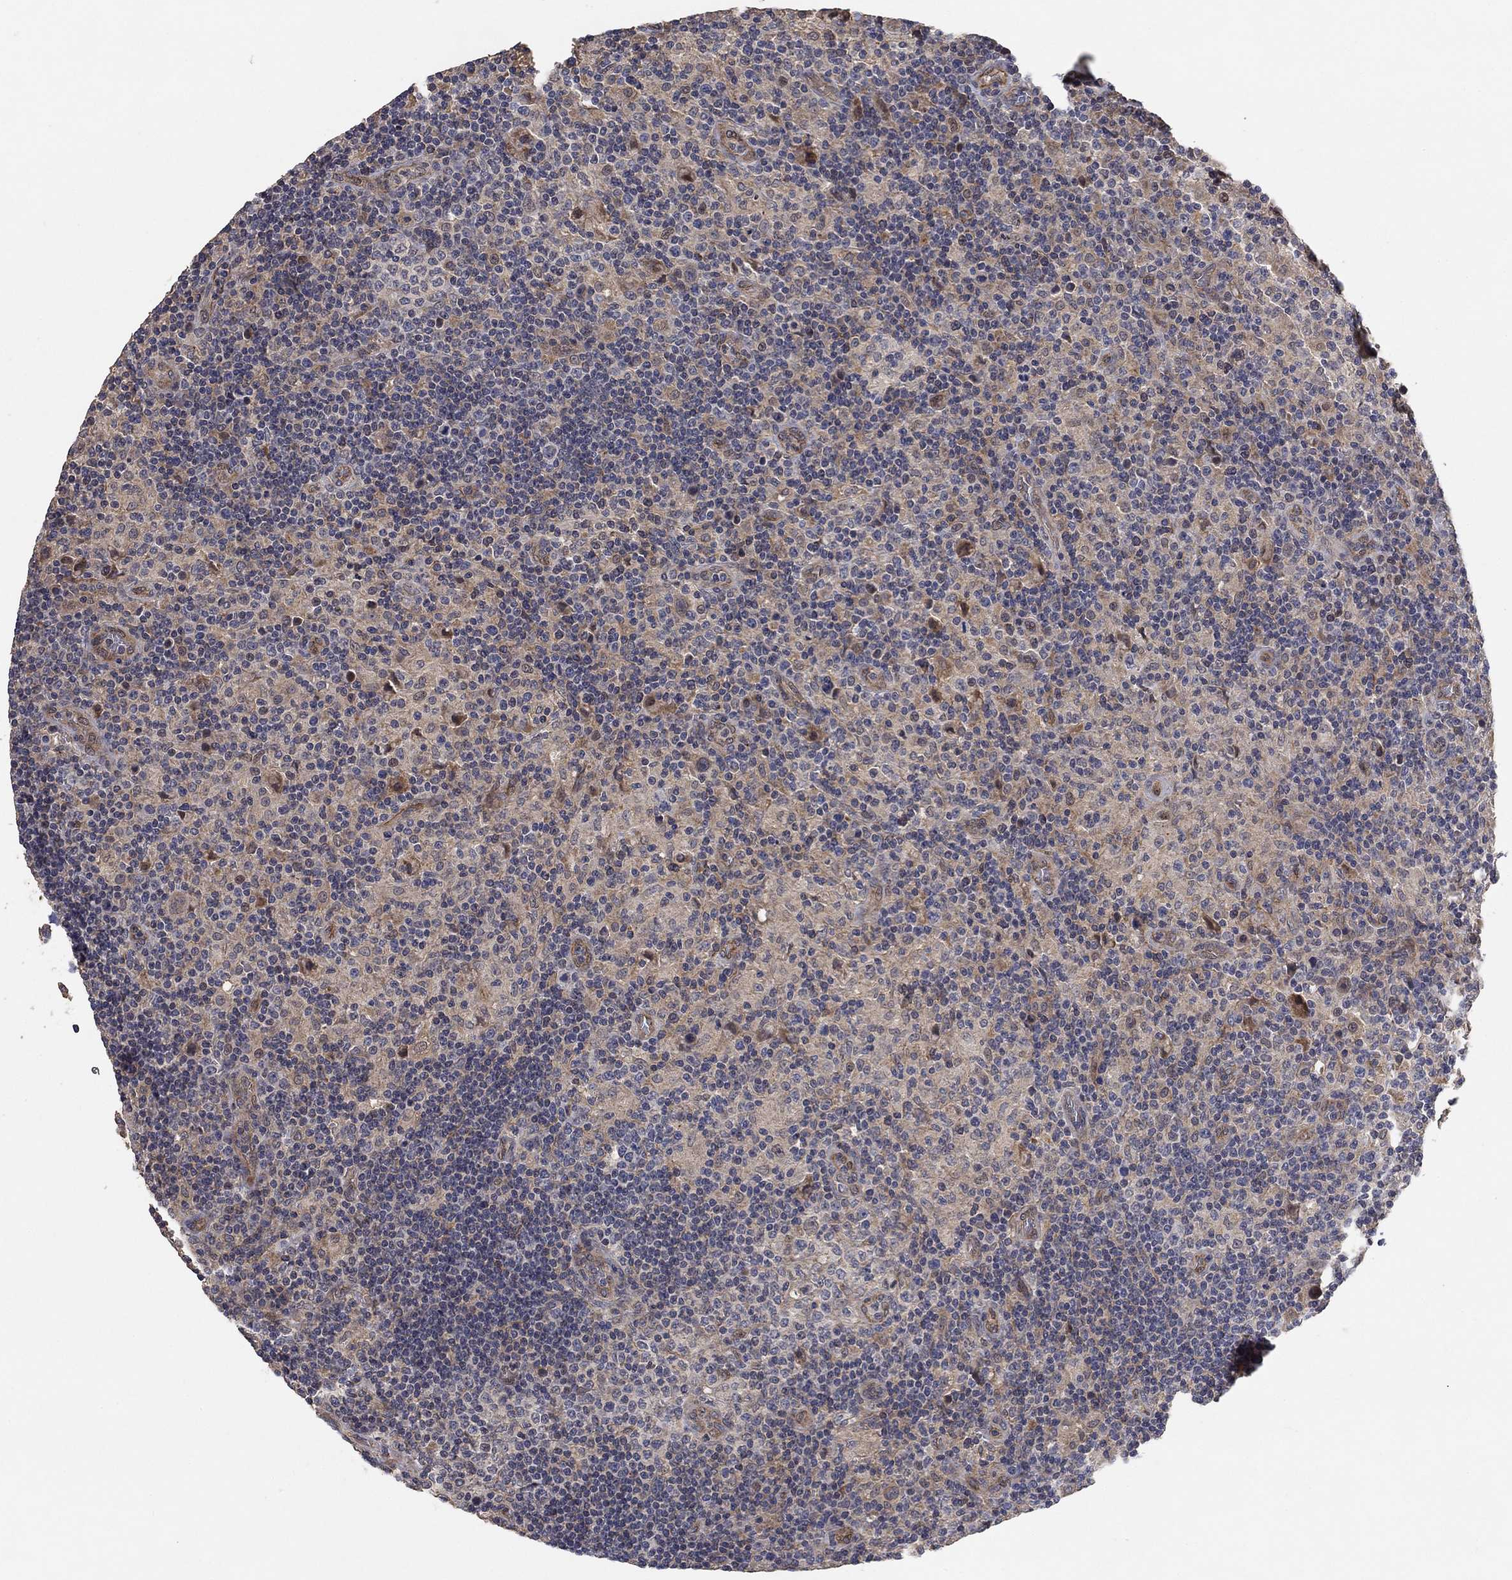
{"staining": {"intensity": "negative", "quantity": "none", "location": "none"}, "tissue": "lymphoma", "cell_type": "Tumor cells", "image_type": "cancer", "snomed": [{"axis": "morphology", "description": "Hodgkin's disease, NOS"}, {"axis": "topography", "description": "Lymph node"}], "caption": "The histopathology image exhibits no significant expression in tumor cells of lymphoma.", "gene": "MCUR1", "patient": {"sex": "male", "age": 70}}